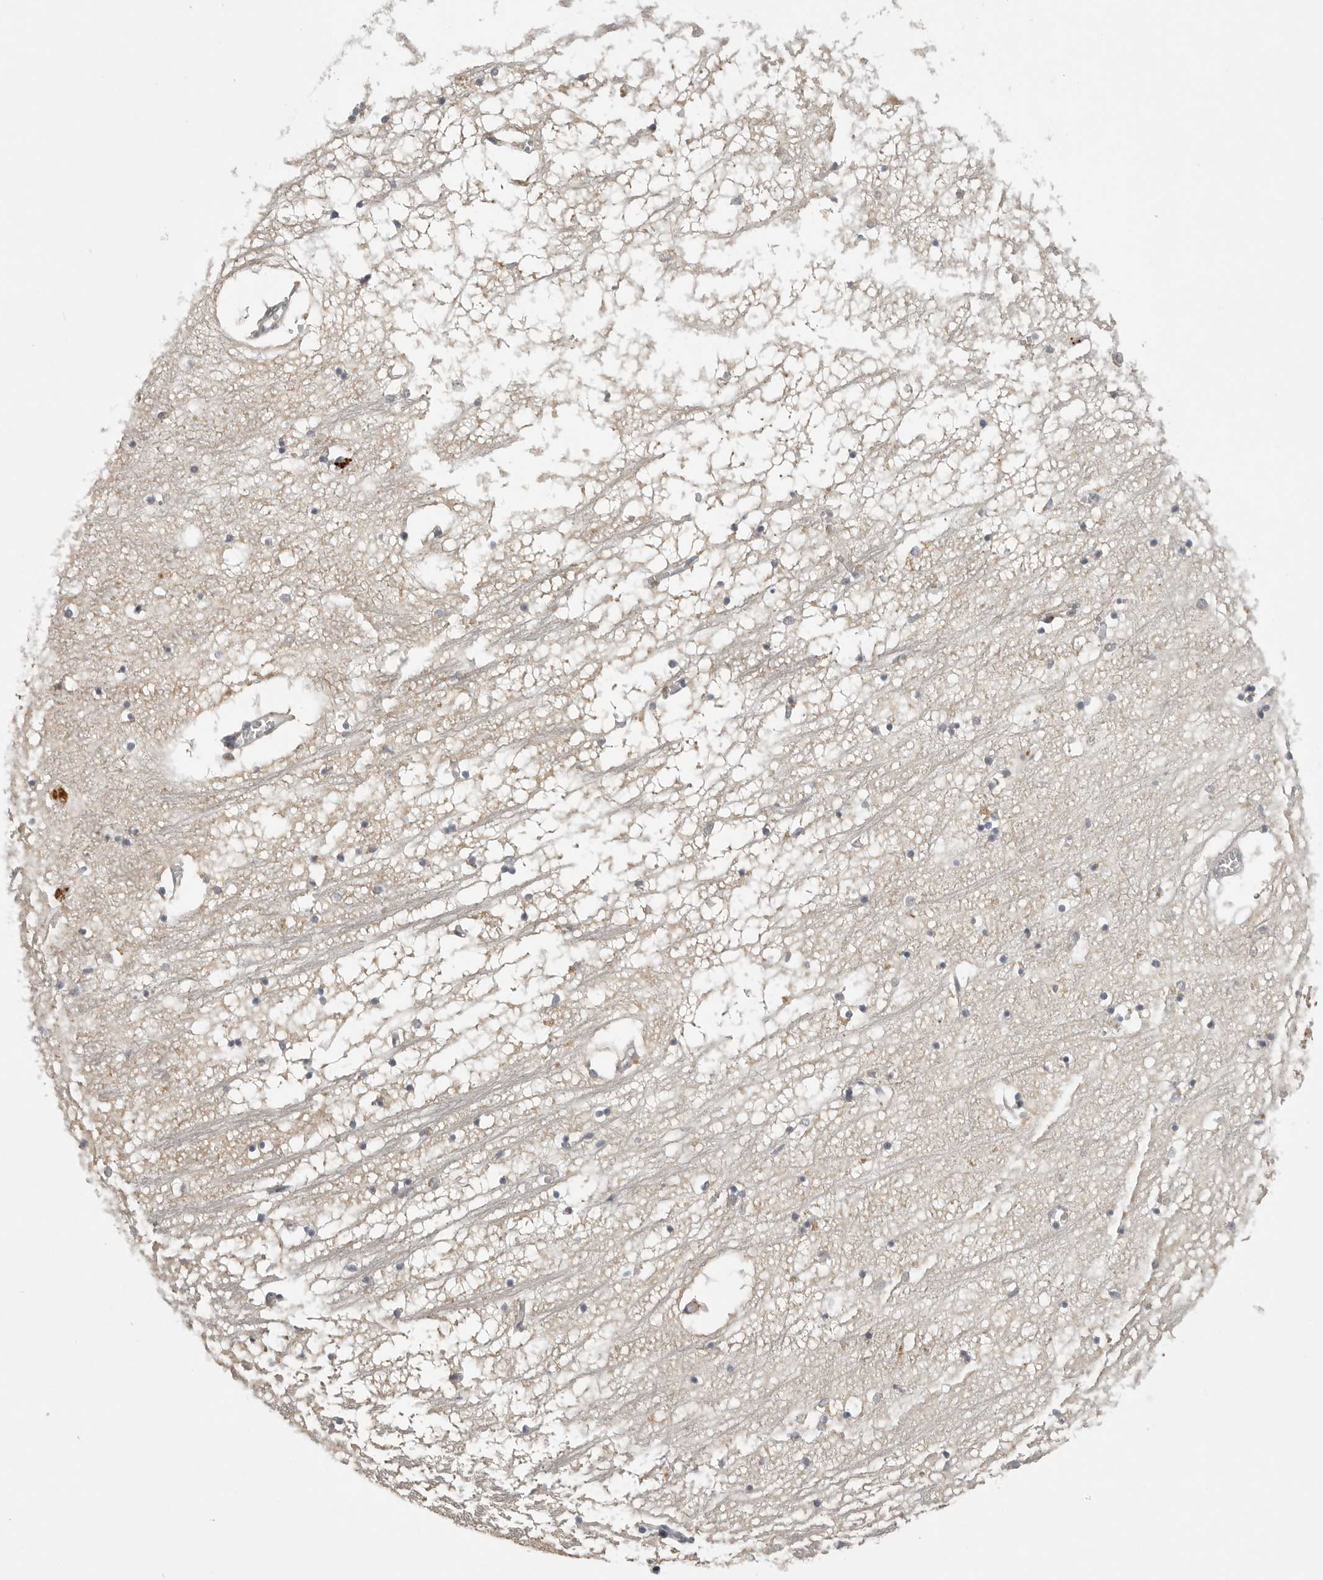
{"staining": {"intensity": "negative", "quantity": "none", "location": "none"}, "tissue": "hippocampus", "cell_type": "Glial cells", "image_type": "normal", "snomed": [{"axis": "morphology", "description": "Normal tissue, NOS"}, {"axis": "topography", "description": "Hippocampus"}], "caption": "Hippocampus stained for a protein using immunohistochemistry (IHC) exhibits no staining glial cells.", "gene": "UROD", "patient": {"sex": "male", "age": 70}}